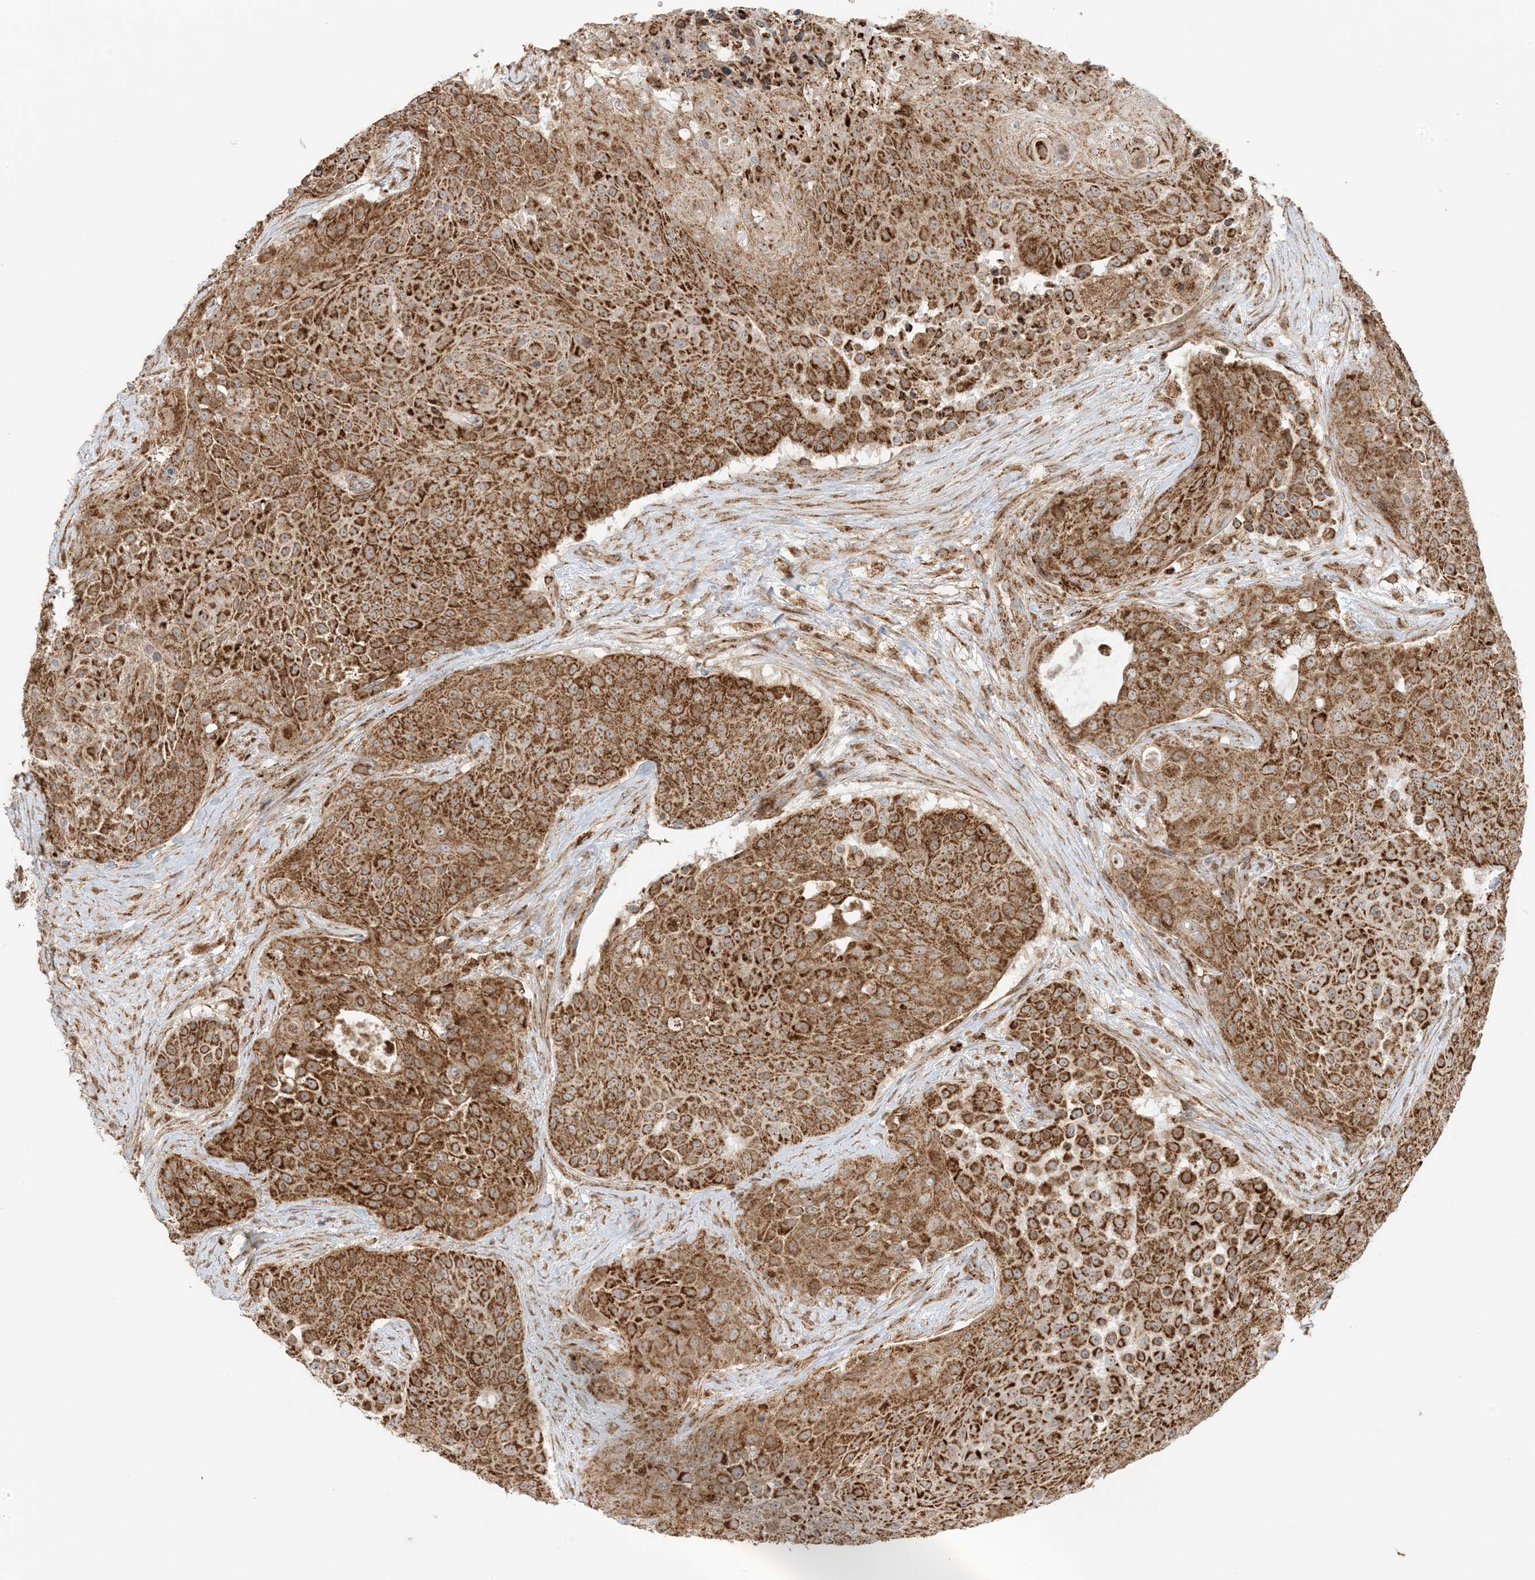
{"staining": {"intensity": "strong", "quantity": ">75%", "location": "cytoplasmic/membranous"}, "tissue": "urothelial cancer", "cell_type": "Tumor cells", "image_type": "cancer", "snomed": [{"axis": "morphology", "description": "Urothelial carcinoma, High grade"}, {"axis": "topography", "description": "Urinary bladder"}], "caption": "IHC (DAB (3,3'-diaminobenzidine)) staining of human urothelial cancer reveals strong cytoplasmic/membranous protein positivity in approximately >75% of tumor cells.", "gene": "N4BP3", "patient": {"sex": "female", "age": 63}}